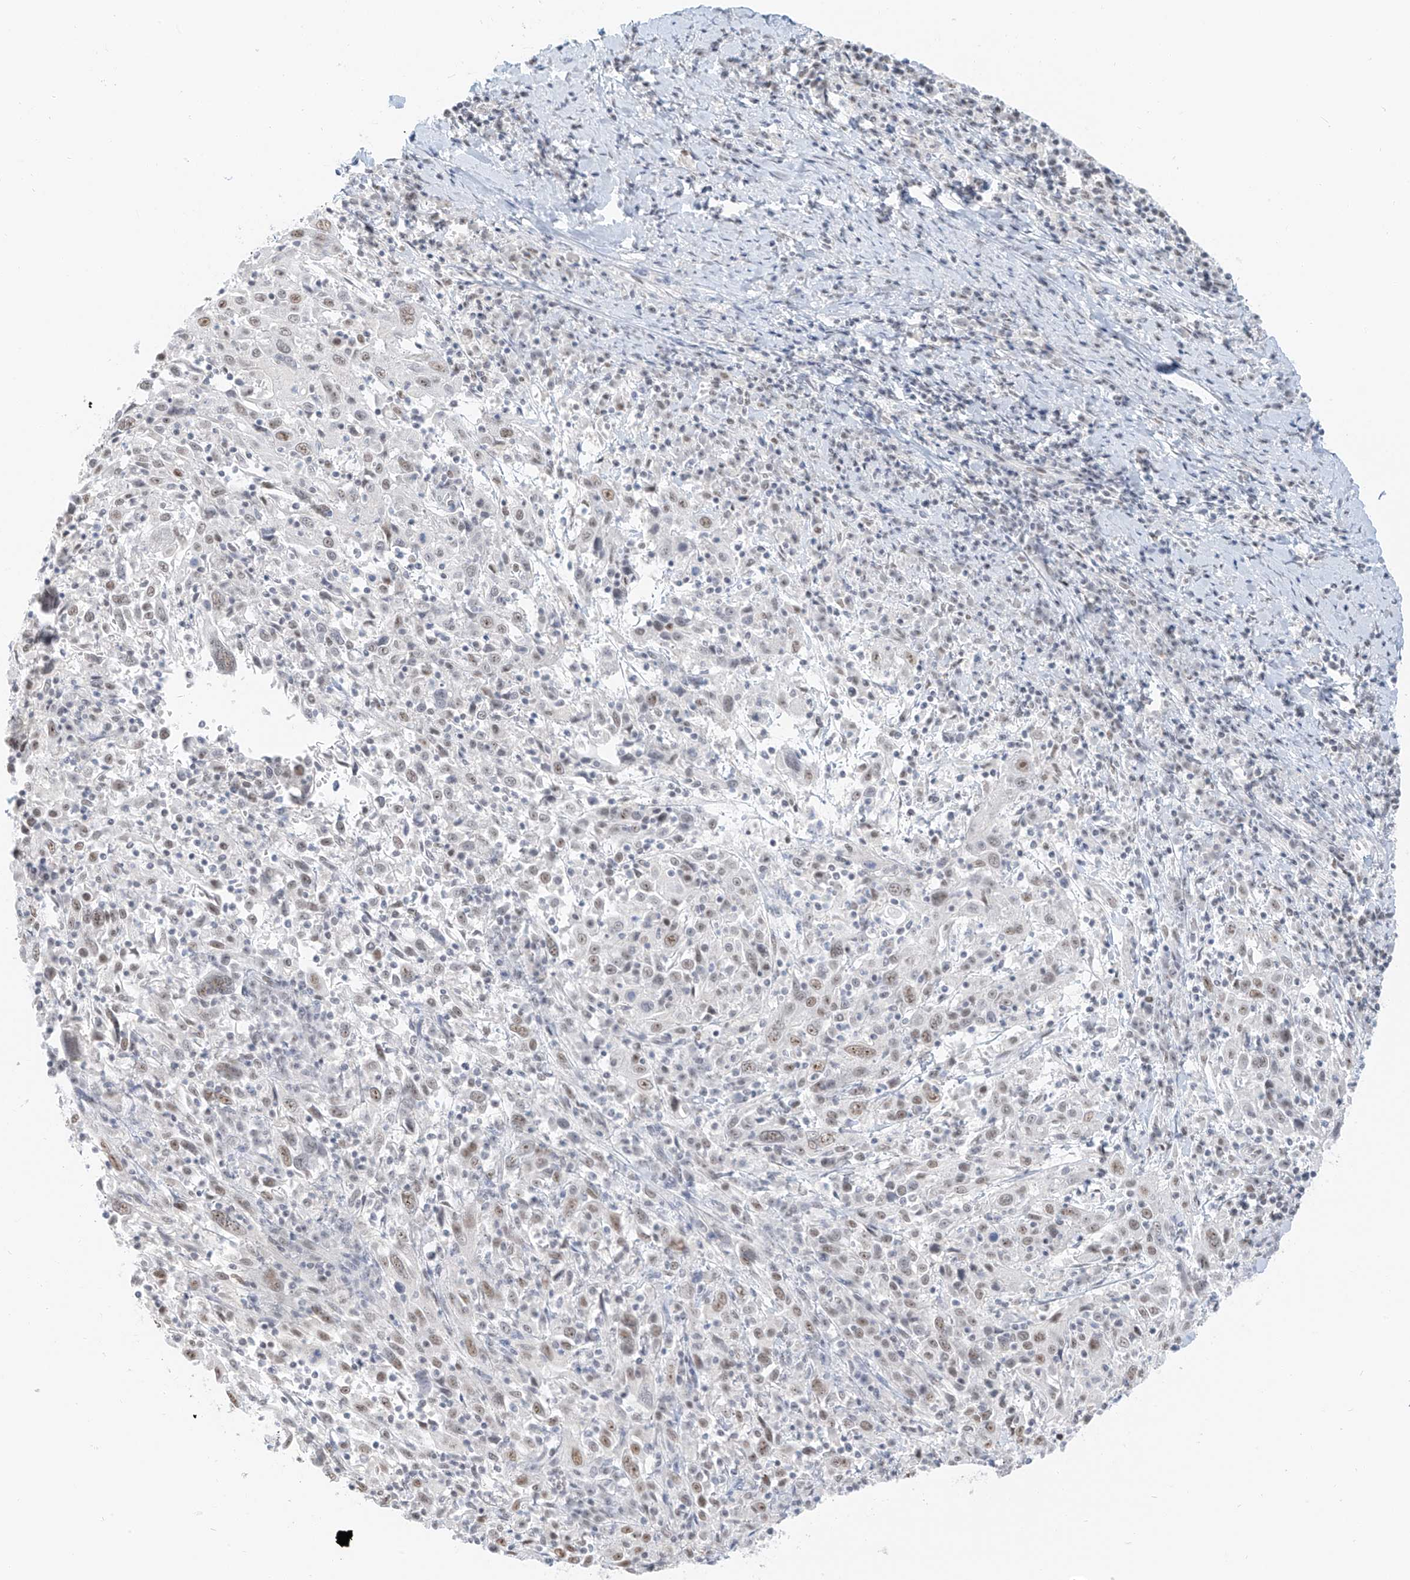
{"staining": {"intensity": "weak", "quantity": ">75%", "location": "nuclear"}, "tissue": "cervical cancer", "cell_type": "Tumor cells", "image_type": "cancer", "snomed": [{"axis": "morphology", "description": "Squamous cell carcinoma, NOS"}, {"axis": "topography", "description": "Cervix"}], "caption": "About >75% of tumor cells in human cervical cancer show weak nuclear protein positivity as visualized by brown immunohistochemical staining.", "gene": "PGC", "patient": {"sex": "female", "age": 46}}